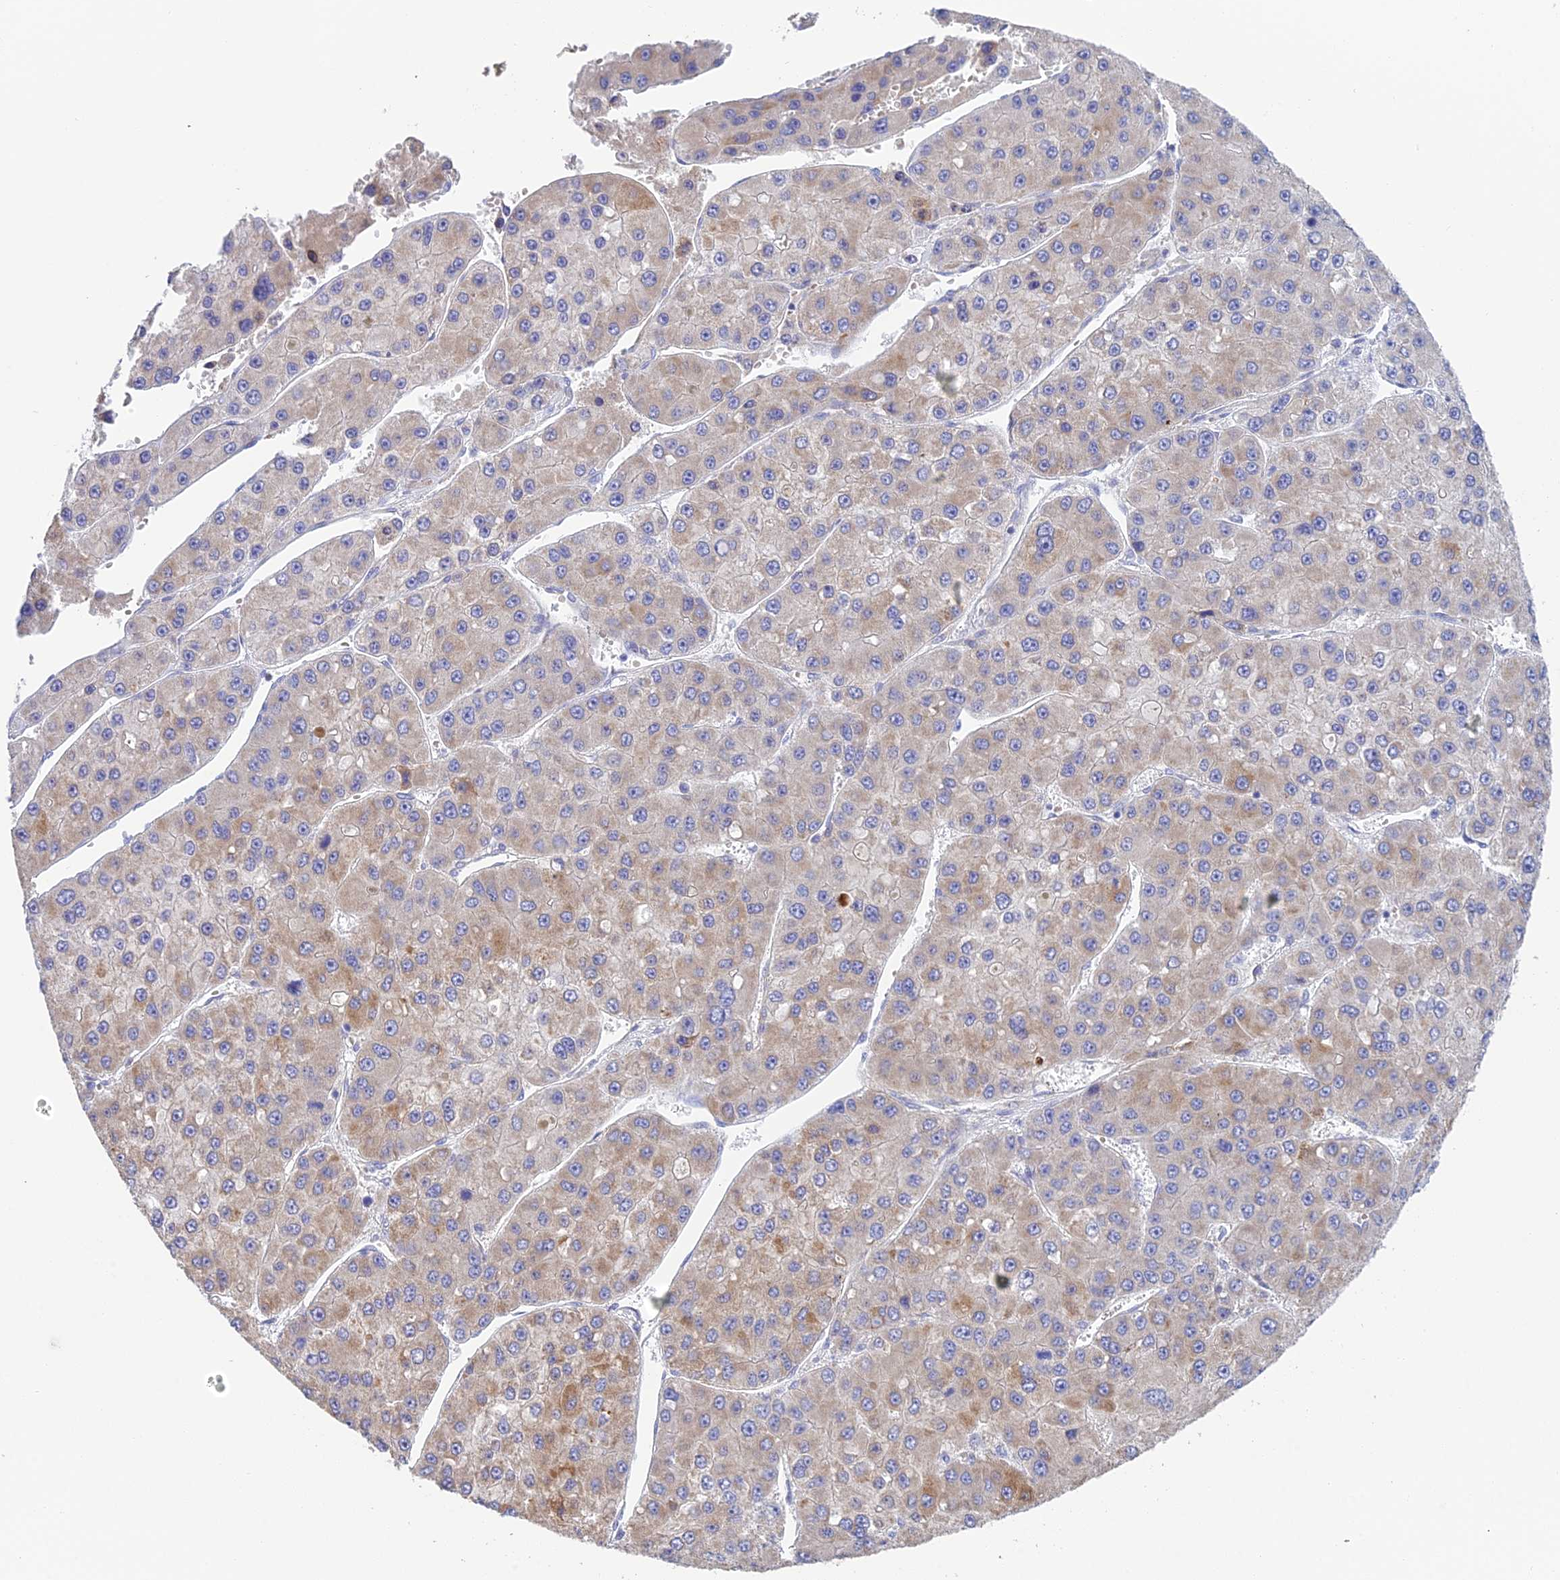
{"staining": {"intensity": "weak", "quantity": "25%-75%", "location": "cytoplasmic/membranous"}, "tissue": "liver cancer", "cell_type": "Tumor cells", "image_type": "cancer", "snomed": [{"axis": "morphology", "description": "Carcinoma, Hepatocellular, NOS"}, {"axis": "topography", "description": "Liver"}], "caption": "Immunohistochemical staining of liver cancer shows low levels of weak cytoplasmic/membranous positivity in about 25%-75% of tumor cells. (brown staining indicates protein expression, while blue staining denotes nuclei).", "gene": "CSPG4", "patient": {"sex": "female", "age": 73}}